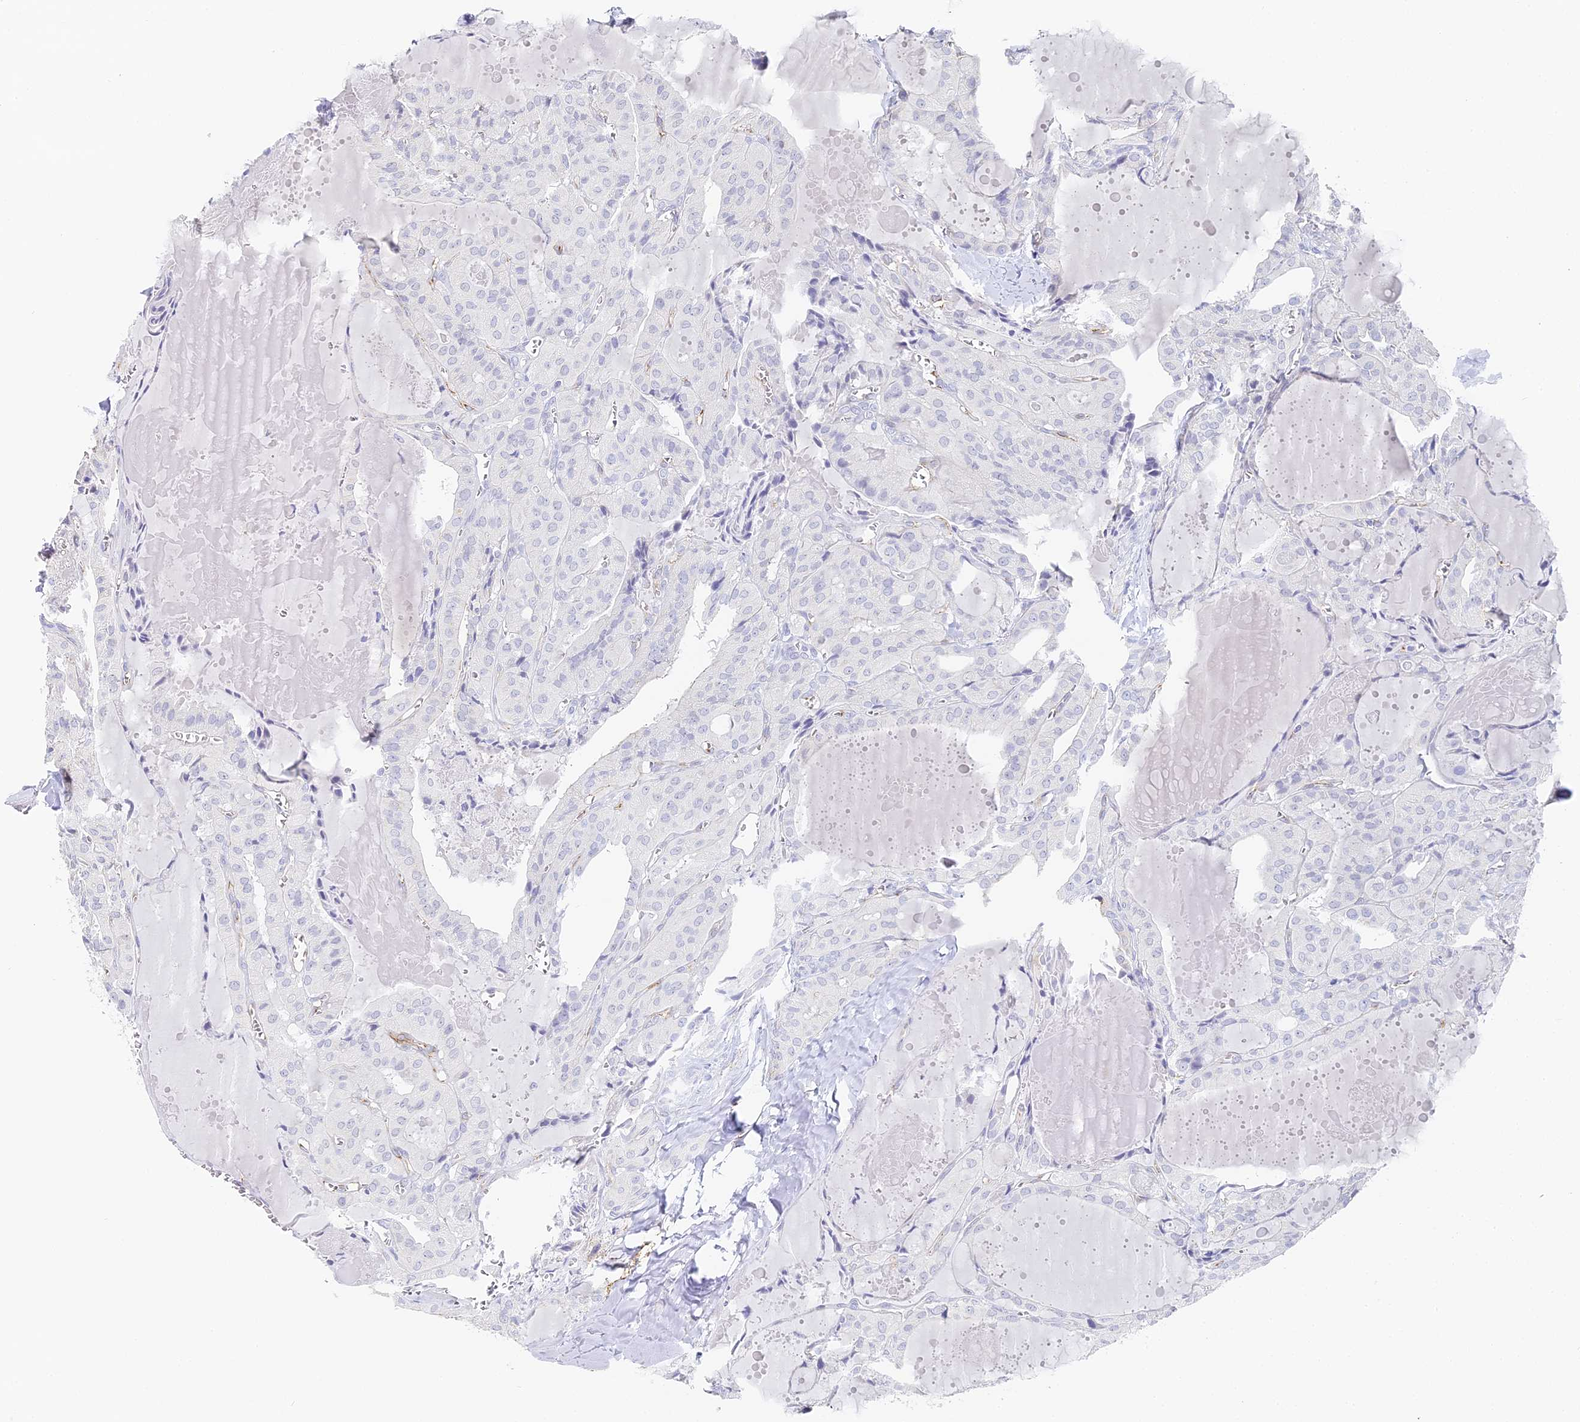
{"staining": {"intensity": "negative", "quantity": "none", "location": "none"}, "tissue": "thyroid cancer", "cell_type": "Tumor cells", "image_type": "cancer", "snomed": [{"axis": "morphology", "description": "Papillary adenocarcinoma, NOS"}, {"axis": "topography", "description": "Thyroid gland"}], "caption": "Immunohistochemical staining of human thyroid cancer (papillary adenocarcinoma) reveals no significant positivity in tumor cells.", "gene": "GJA1", "patient": {"sex": "male", "age": 52}}